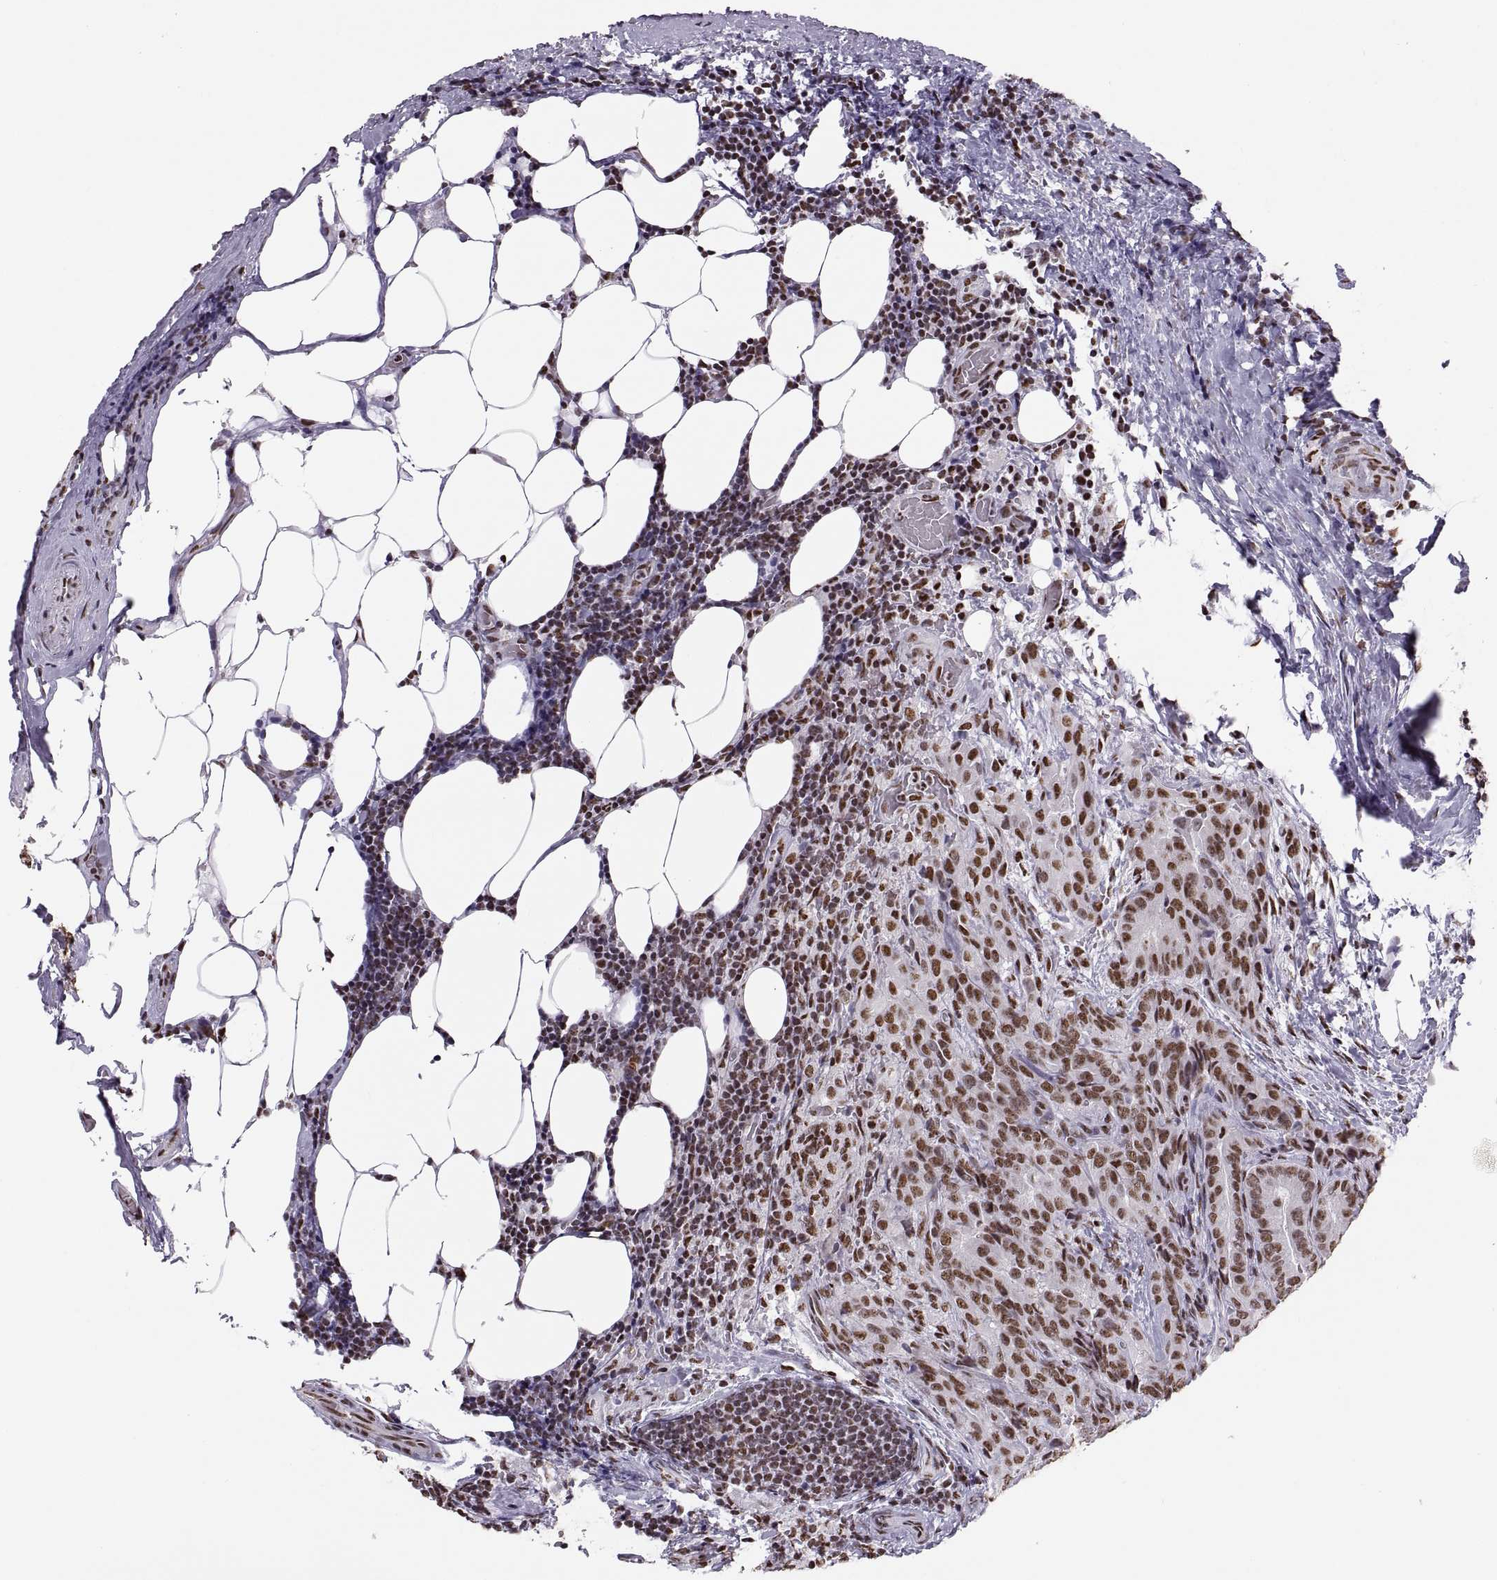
{"staining": {"intensity": "strong", "quantity": "25%-75%", "location": "nuclear"}, "tissue": "thyroid cancer", "cell_type": "Tumor cells", "image_type": "cancer", "snomed": [{"axis": "morphology", "description": "Papillary adenocarcinoma, NOS"}, {"axis": "topography", "description": "Thyroid gland"}], "caption": "A micrograph of thyroid cancer (papillary adenocarcinoma) stained for a protein reveals strong nuclear brown staining in tumor cells.", "gene": "SNAI1", "patient": {"sex": "male", "age": 61}}